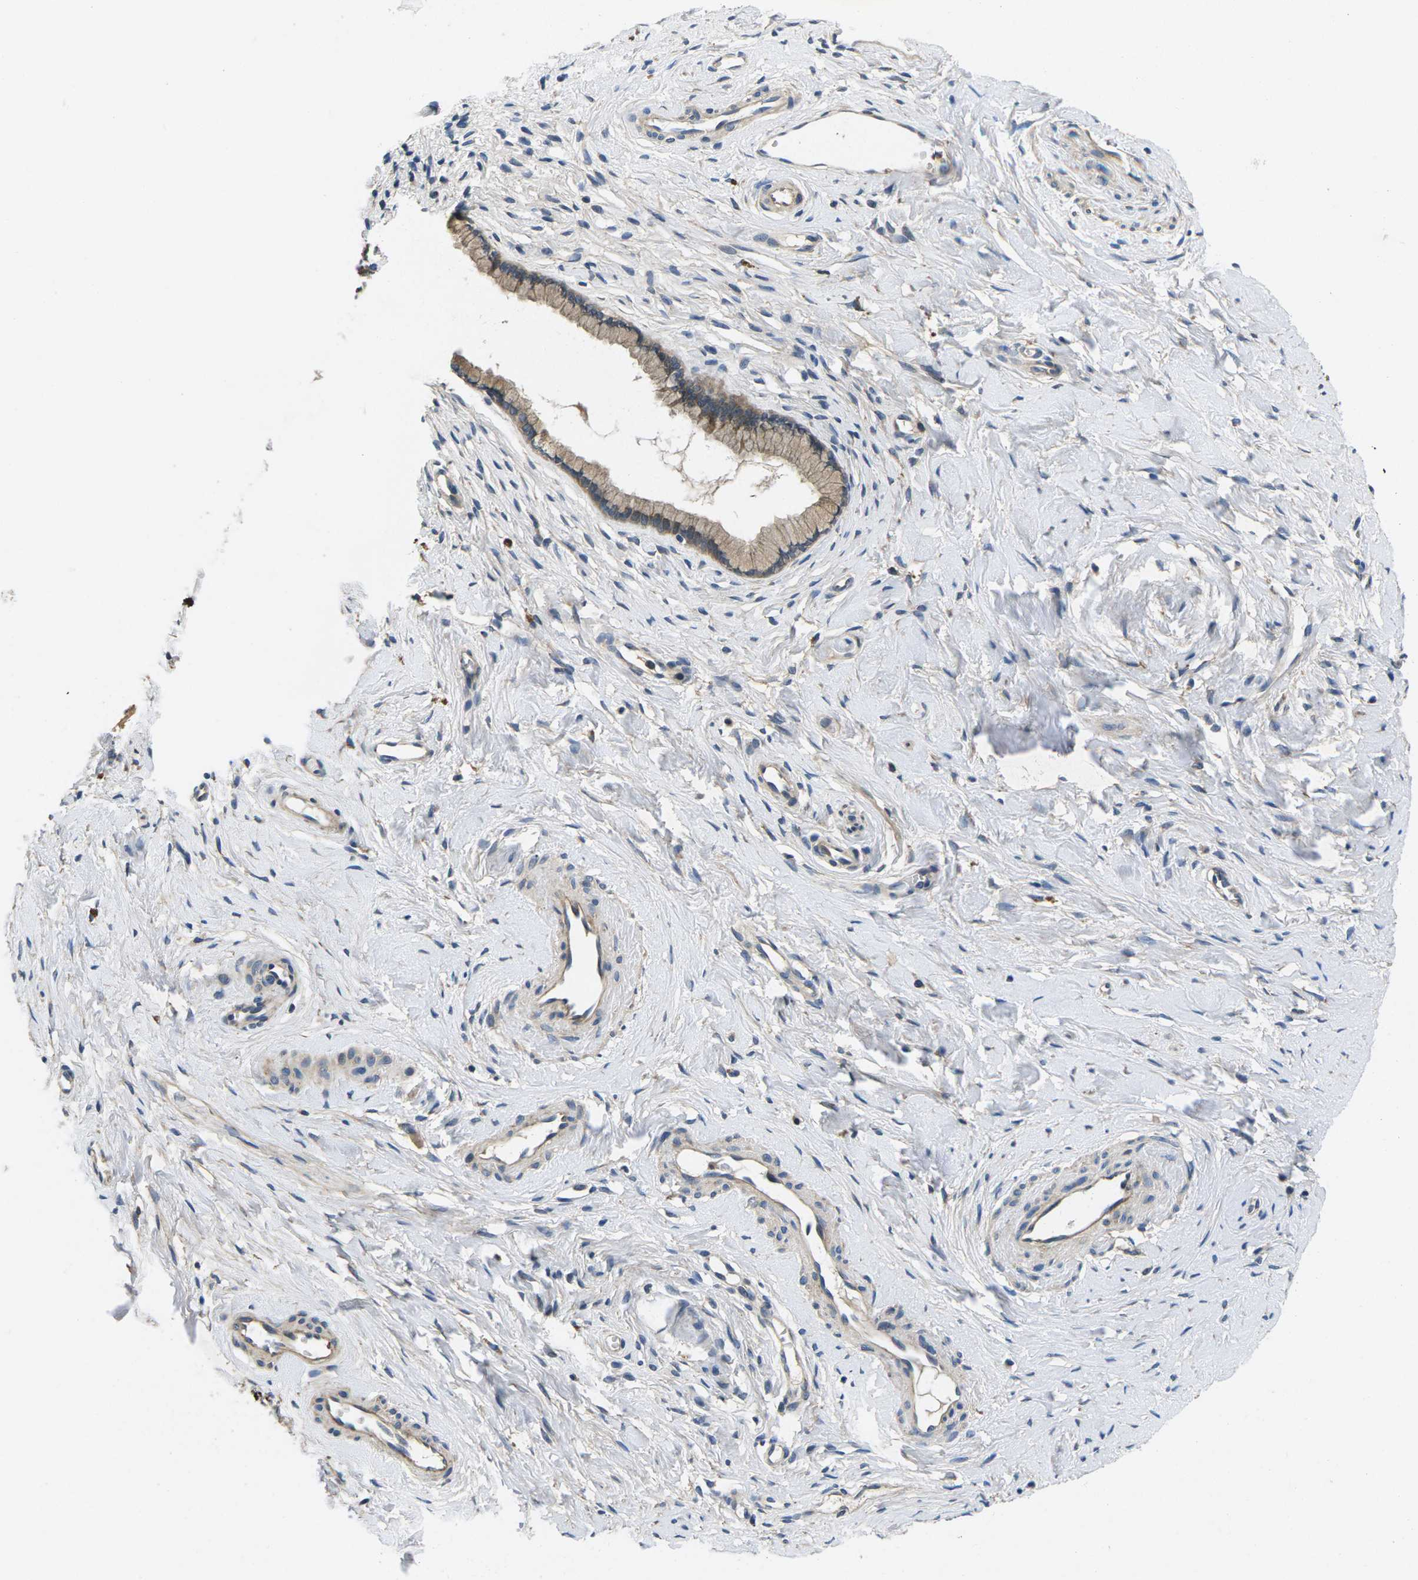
{"staining": {"intensity": "weak", "quantity": ">75%", "location": "cytoplasmic/membranous"}, "tissue": "cervix", "cell_type": "Glandular cells", "image_type": "normal", "snomed": [{"axis": "morphology", "description": "Normal tissue, NOS"}, {"axis": "topography", "description": "Cervix"}], "caption": "Immunohistochemistry (DAB (3,3'-diaminobenzidine)) staining of unremarkable human cervix exhibits weak cytoplasmic/membranous protein expression in about >75% of glandular cells.", "gene": "PLCE1", "patient": {"sex": "female", "age": 65}}